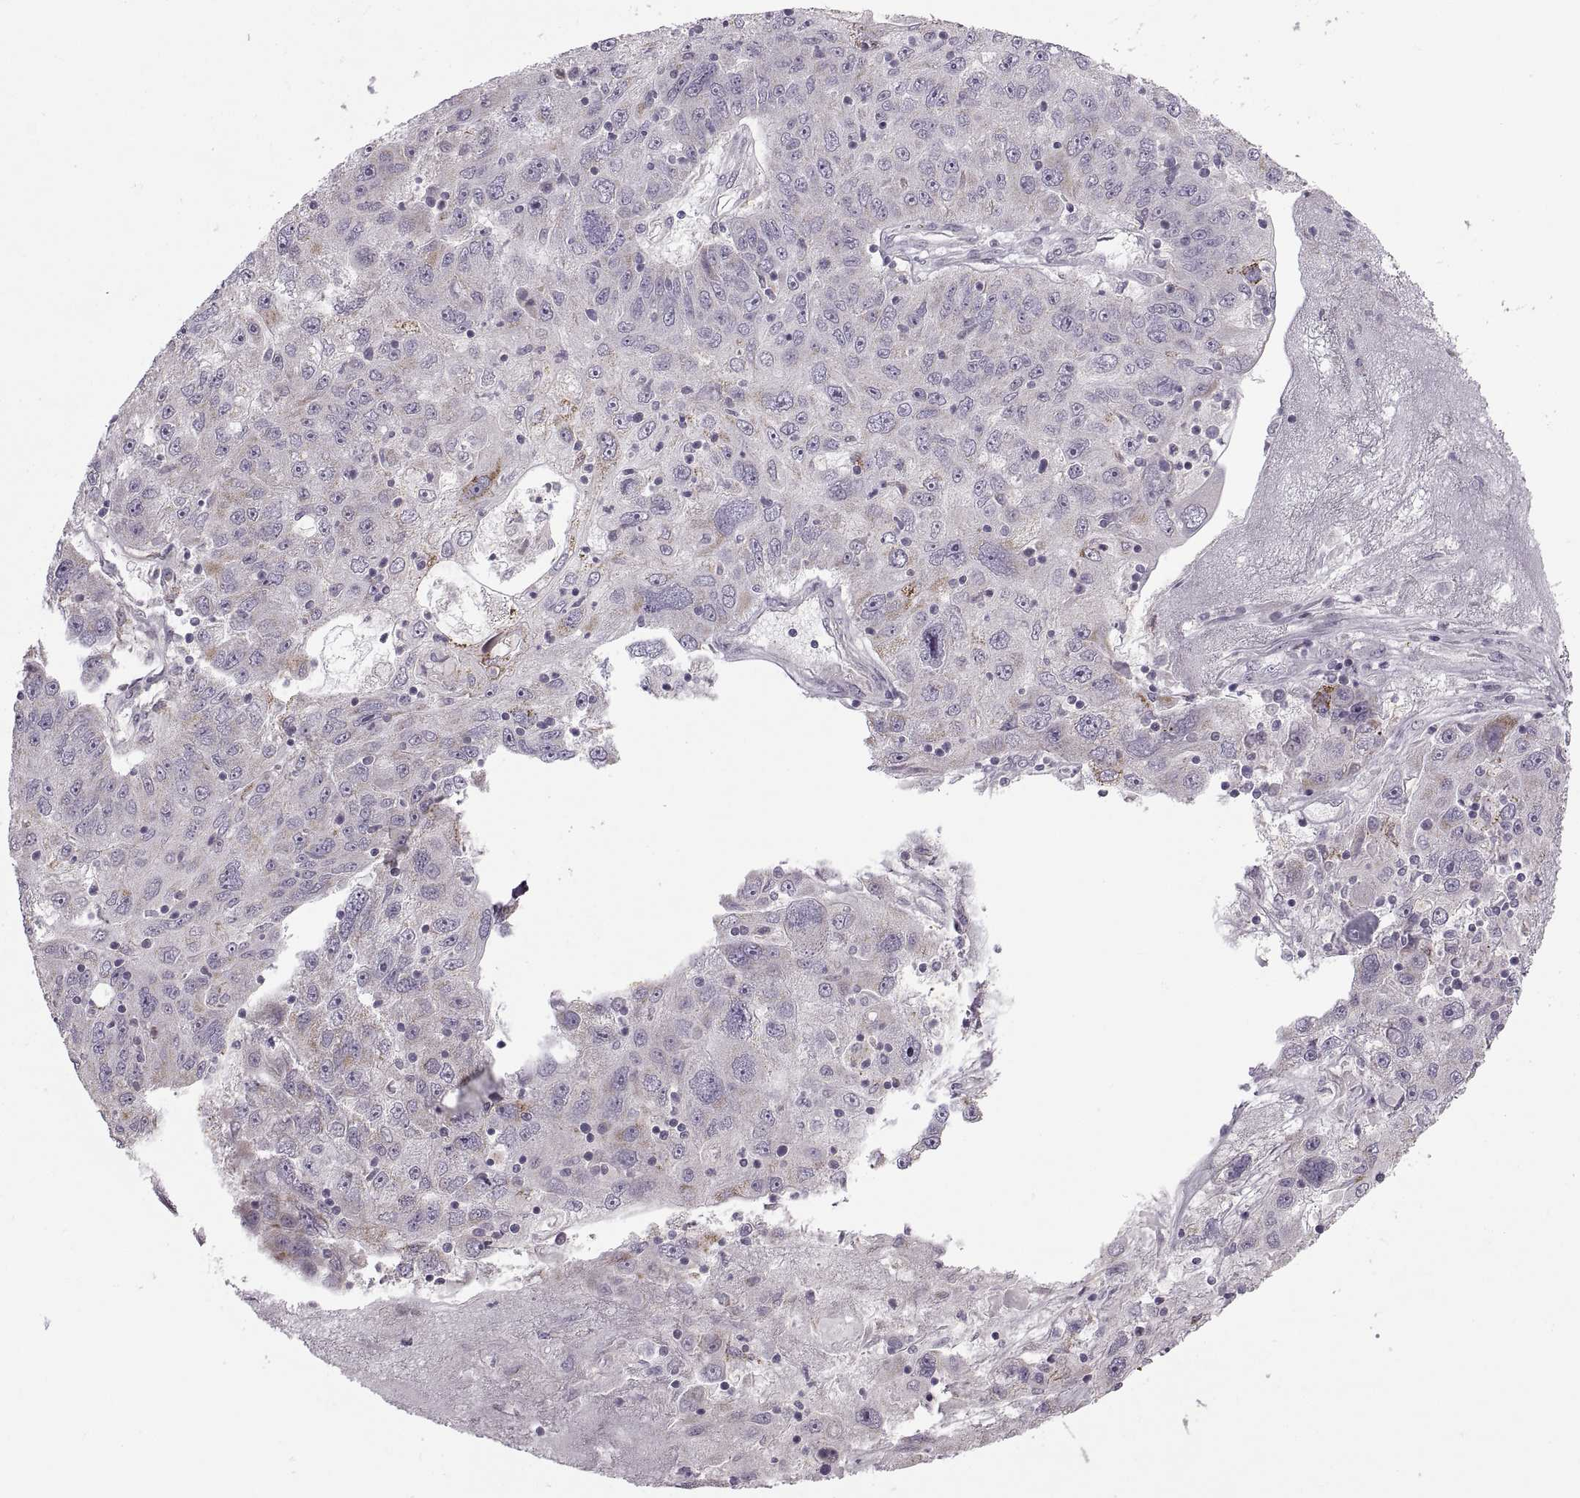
{"staining": {"intensity": "moderate", "quantity": "<25%", "location": "cytoplasmic/membranous"}, "tissue": "stomach cancer", "cell_type": "Tumor cells", "image_type": "cancer", "snomed": [{"axis": "morphology", "description": "Adenocarcinoma, NOS"}, {"axis": "topography", "description": "Stomach"}], "caption": "Moderate cytoplasmic/membranous positivity is appreciated in approximately <25% of tumor cells in adenocarcinoma (stomach).", "gene": "PIERCE1", "patient": {"sex": "male", "age": 56}}